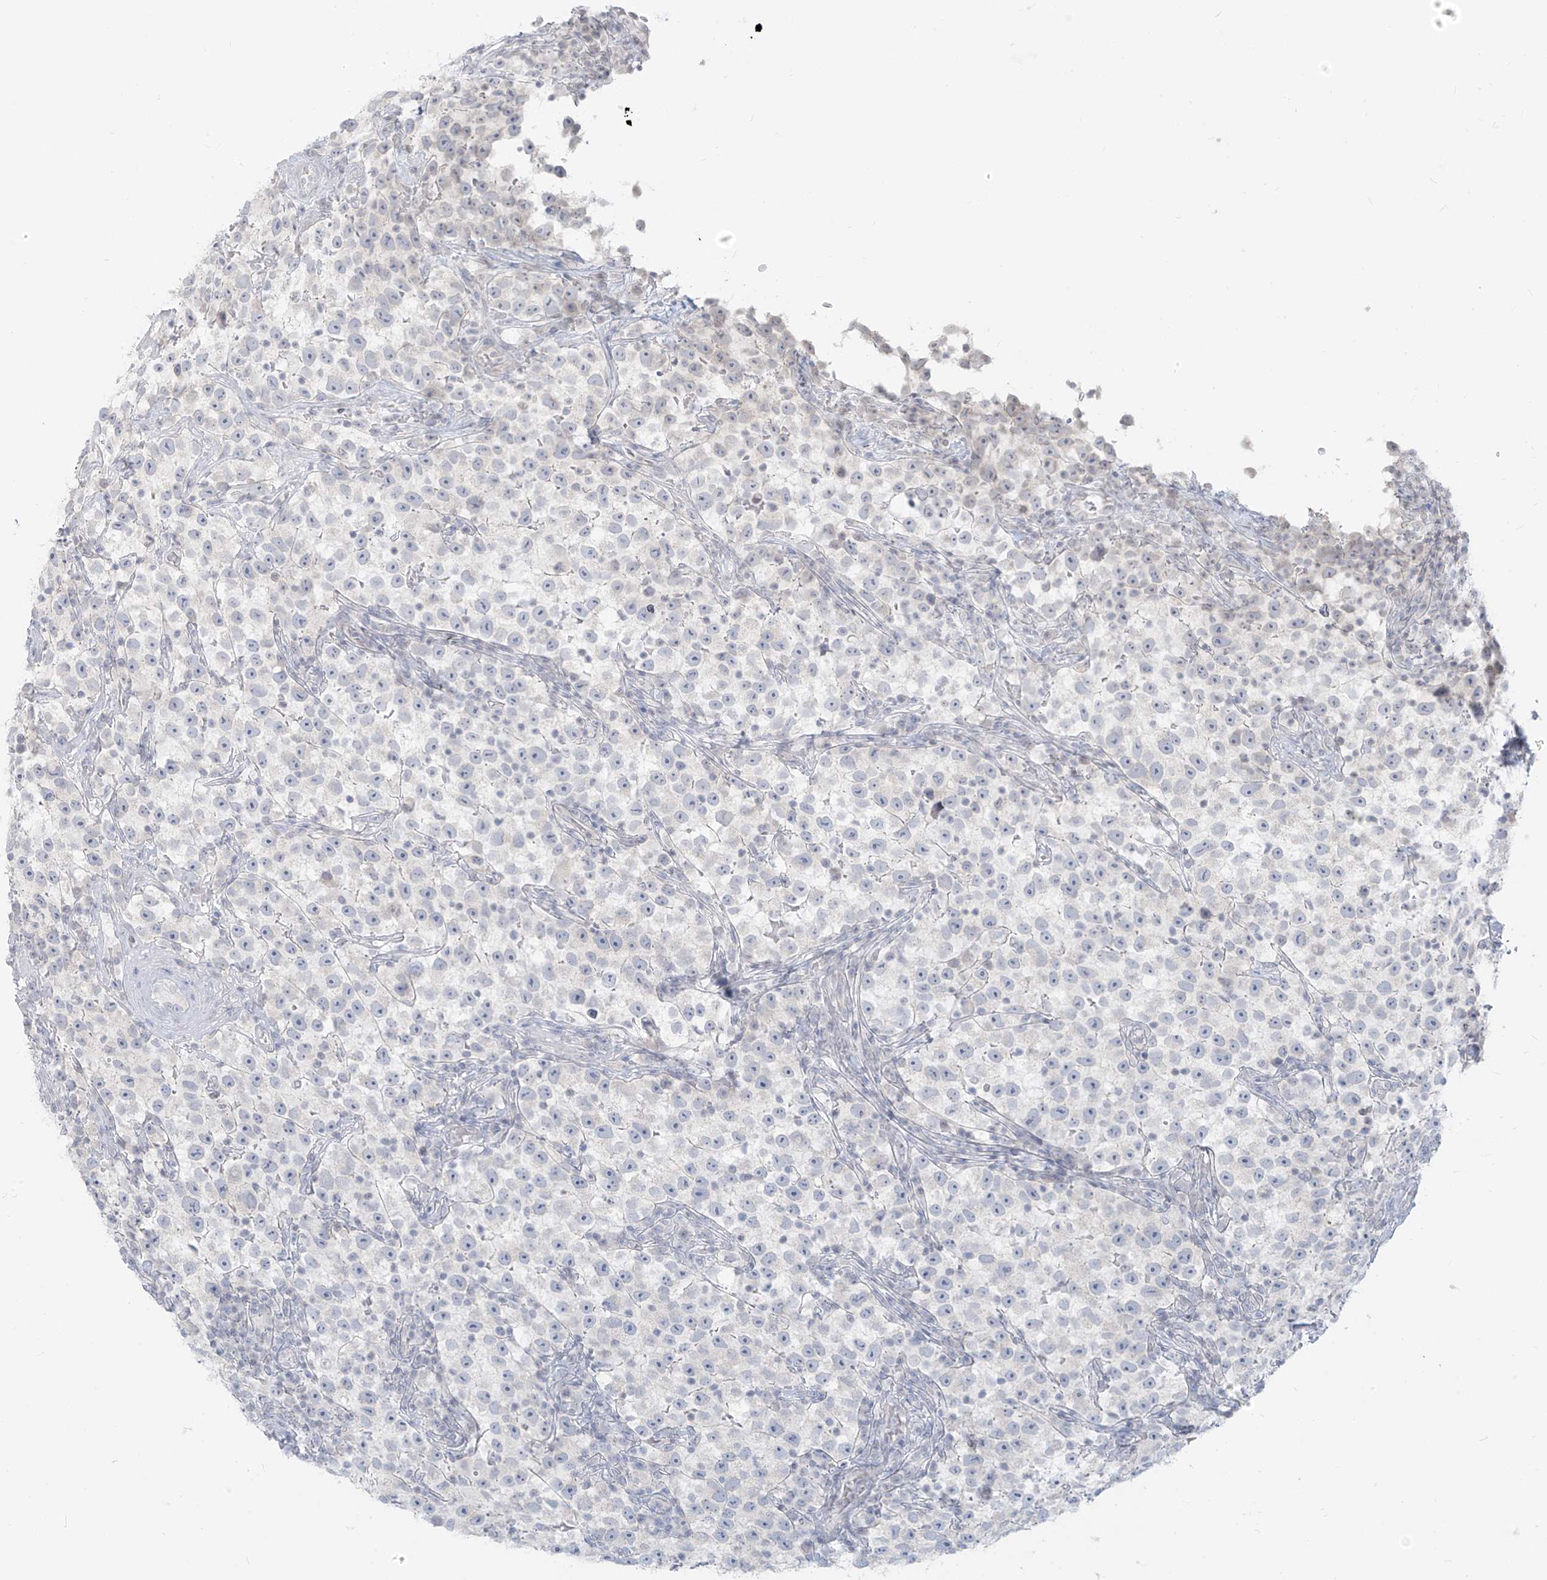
{"staining": {"intensity": "negative", "quantity": "none", "location": "none"}, "tissue": "testis cancer", "cell_type": "Tumor cells", "image_type": "cancer", "snomed": [{"axis": "morphology", "description": "Seminoma, NOS"}, {"axis": "topography", "description": "Testis"}], "caption": "High power microscopy histopathology image of an IHC micrograph of testis seminoma, revealing no significant expression in tumor cells.", "gene": "OSBPL7", "patient": {"sex": "male", "age": 22}}